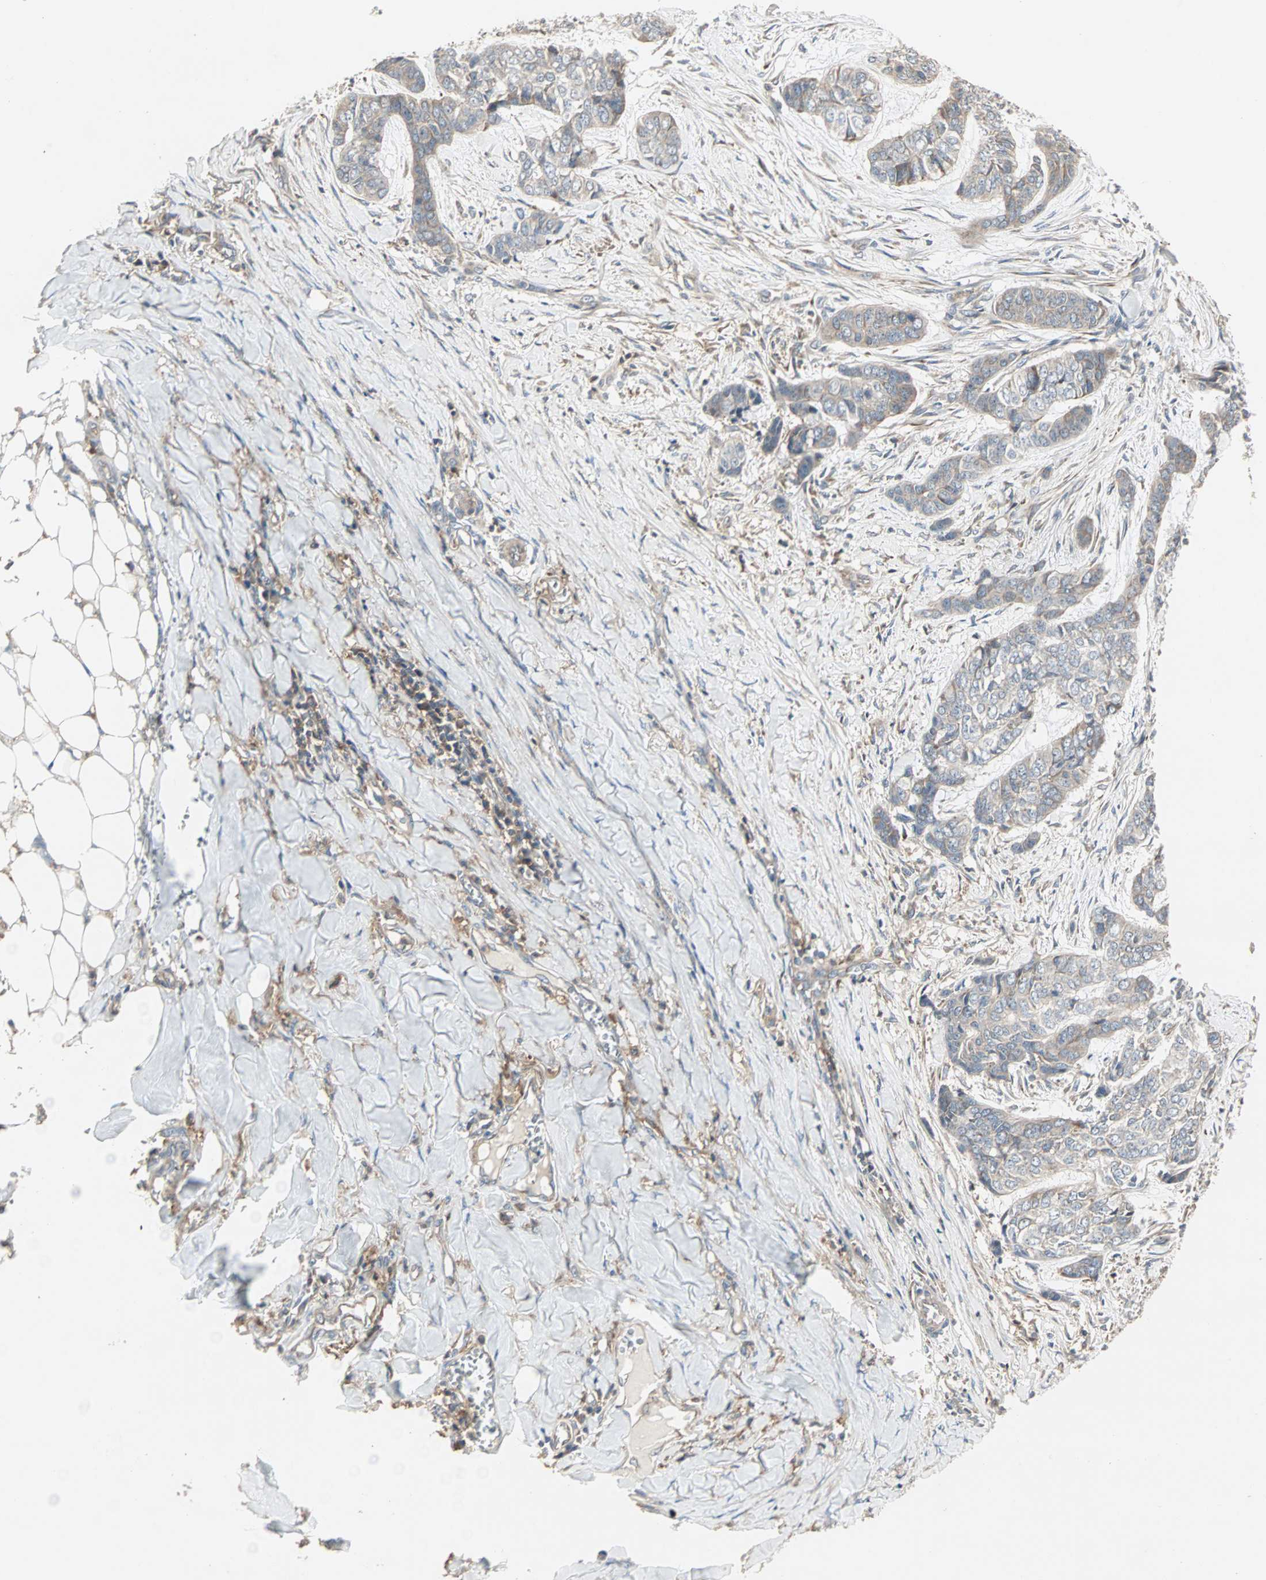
{"staining": {"intensity": "weak", "quantity": ">75%", "location": "cytoplasmic/membranous"}, "tissue": "skin cancer", "cell_type": "Tumor cells", "image_type": "cancer", "snomed": [{"axis": "morphology", "description": "Basal cell carcinoma"}, {"axis": "topography", "description": "Skin"}], "caption": "Protein staining of basal cell carcinoma (skin) tissue shows weak cytoplasmic/membranous positivity in about >75% of tumor cells.", "gene": "GNAI2", "patient": {"sex": "female", "age": 64}}